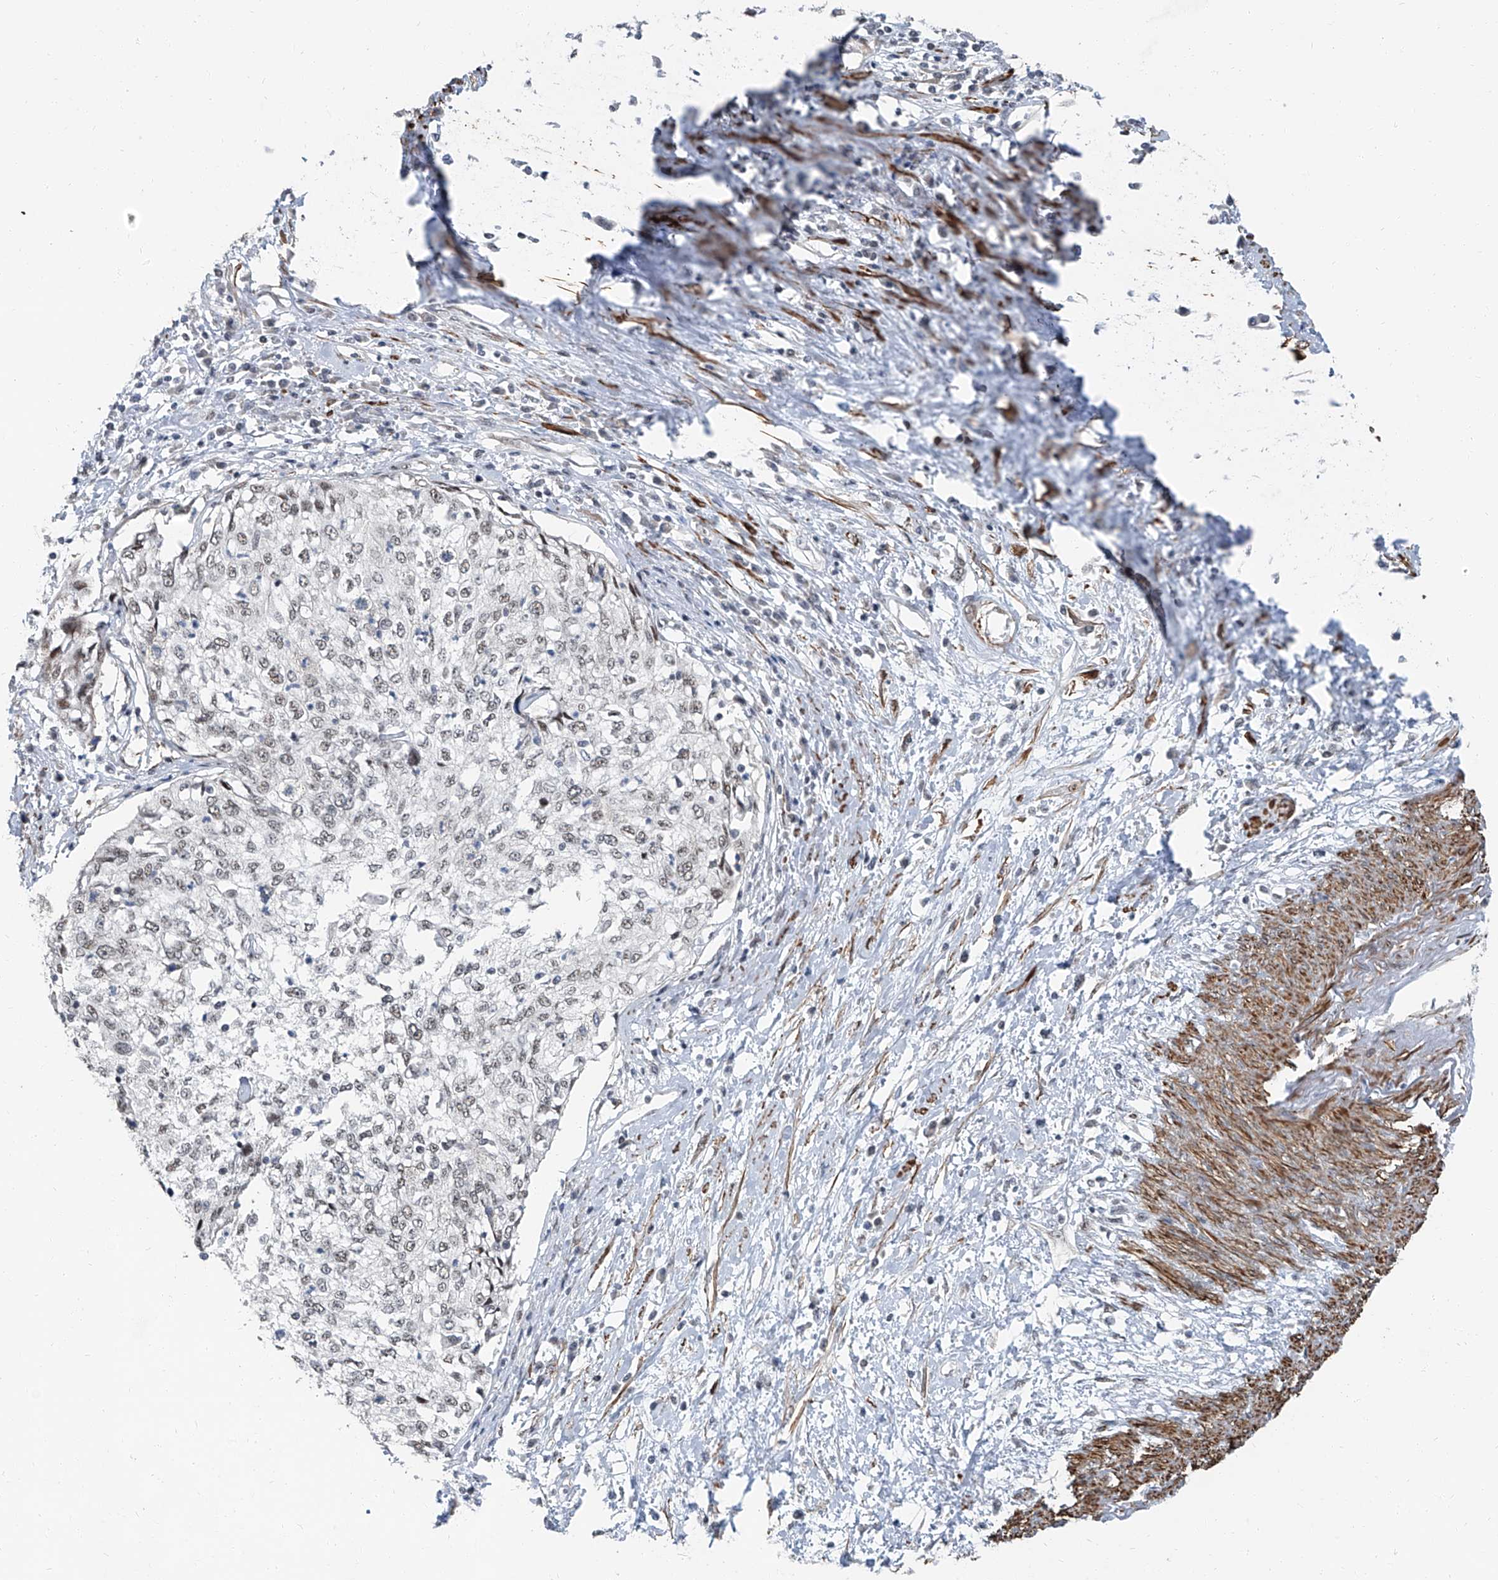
{"staining": {"intensity": "weak", "quantity": "<25%", "location": "nuclear"}, "tissue": "cervical cancer", "cell_type": "Tumor cells", "image_type": "cancer", "snomed": [{"axis": "morphology", "description": "Squamous cell carcinoma, NOS"}, {"axis": "topography", "description": "Cervix"}], "caption": "The image displays no staining of tumor cells in squamous cell carcinoma (cervical).", "gene": "TXLNB", "patient": {"sex": "female", "age": 57}}